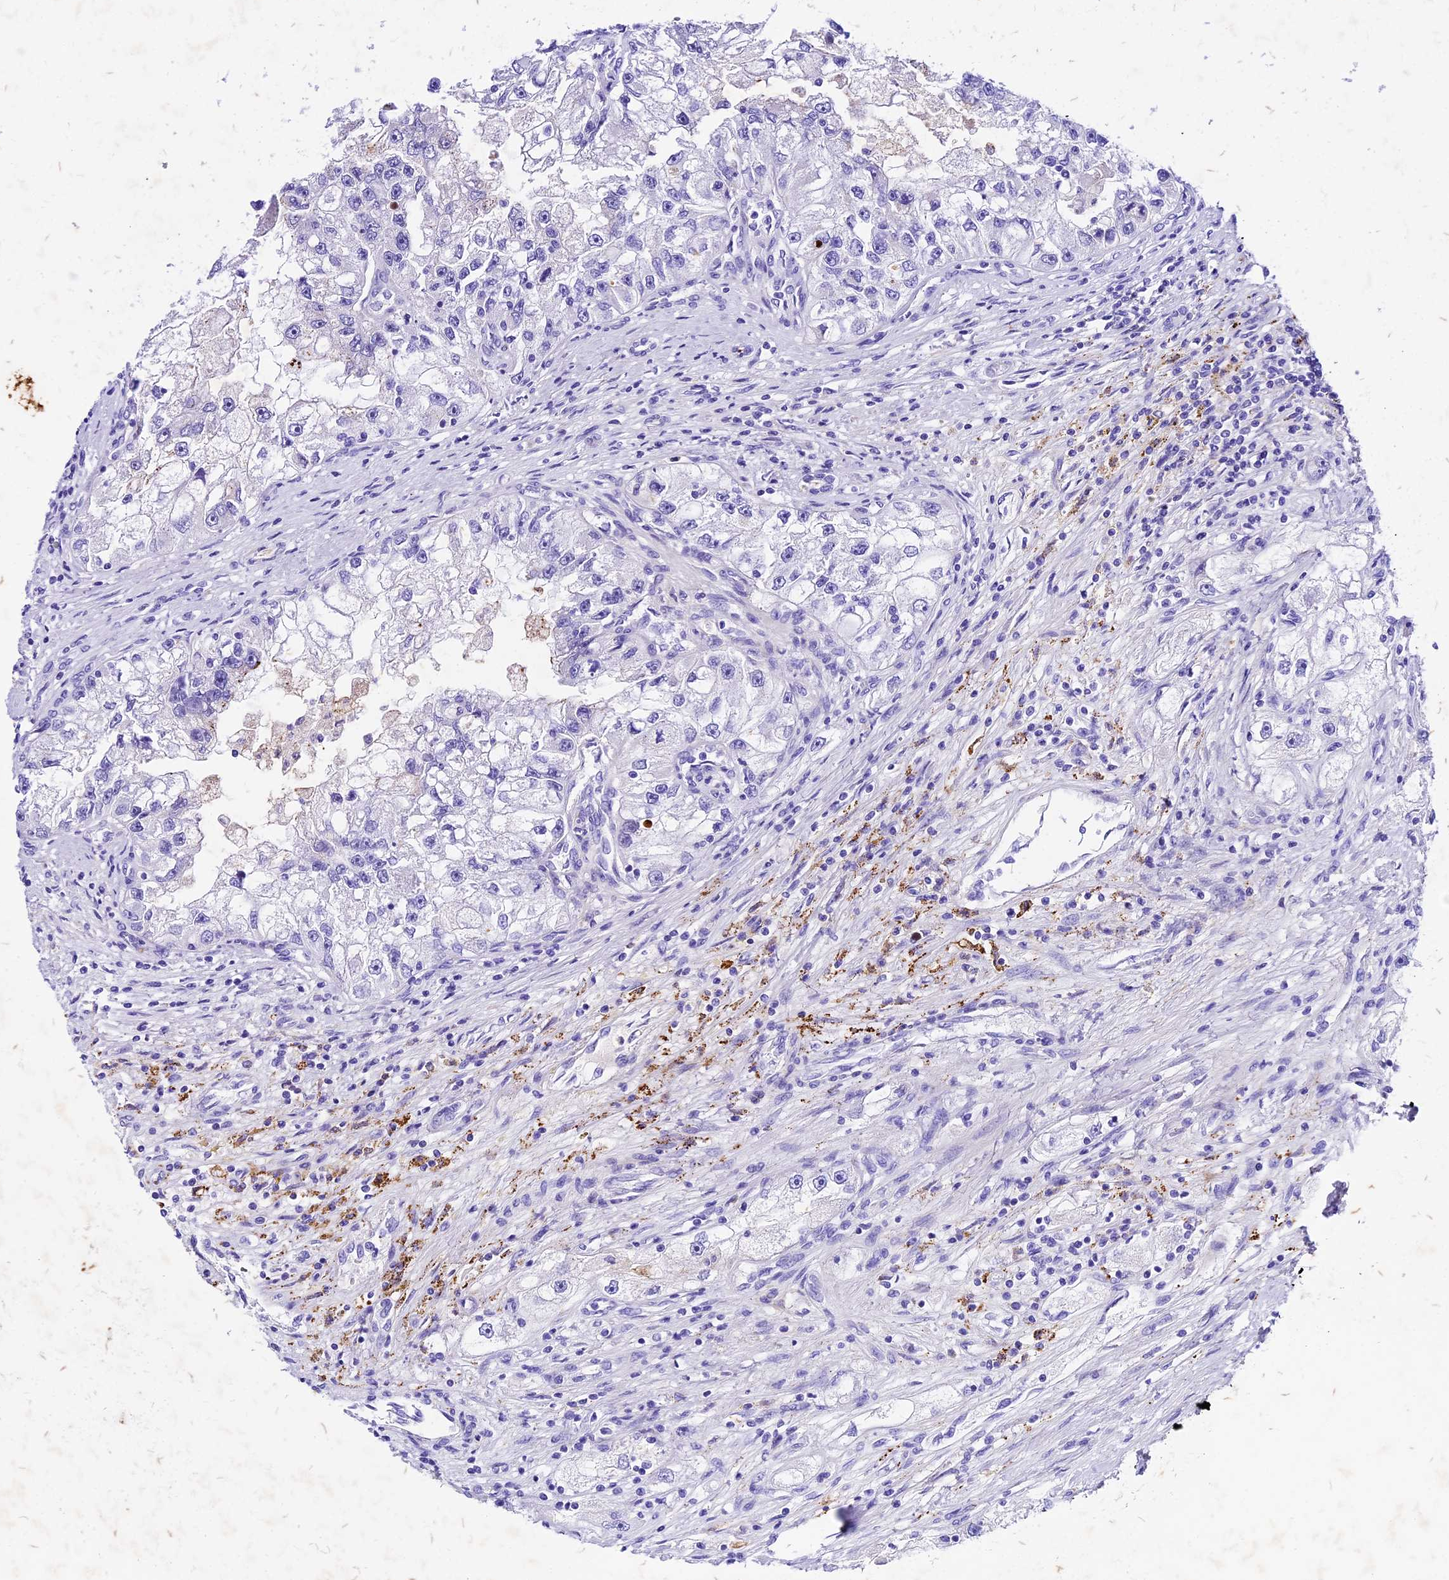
{"staining": {"intensity": "negative", "quantity": "none", "location": "none"}, "tissue": "renal cancer", "cell_type": "Tumor cells", "image_type": "cancer", "snomed": [{"axis": "morphology", "description": "Adenocarcinoma, NOS"}, {"axis": "topography", "description": "Kidney"}], "caption": "Immunohistochemical staining of human adenocarcinoma (renal) displays no significant expression in tumor cells.", "gene": "PSG11", "patient": {"sex": "male", "age": 63}}